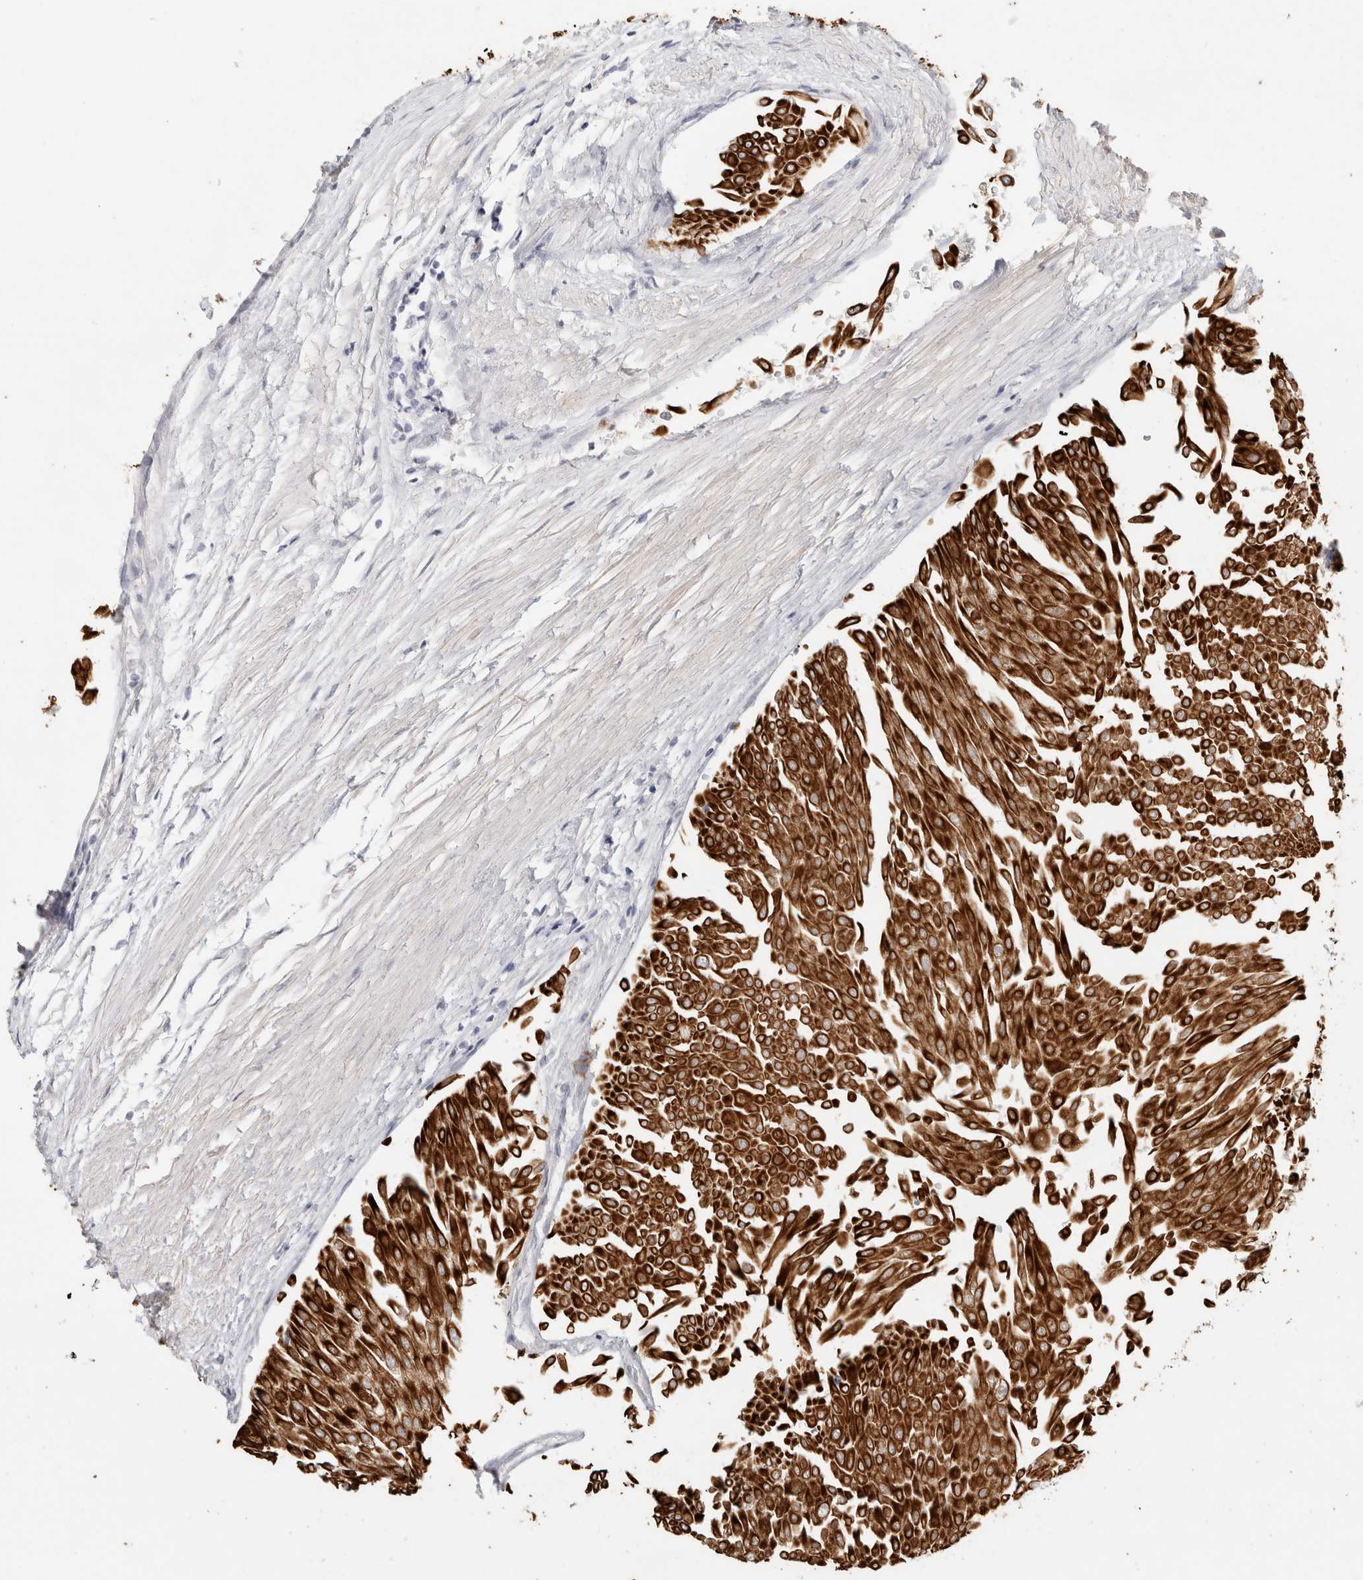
{"staining": {"intensity": "strong", "quantity": ">75%", "location": "cytoplasmic/membranous"}, "tissue": "urothelial cancer", "cell_type": "Tumor cells", "image_type": "cancer", "snomed": [{"axis": "morphology", "description": "Urothelial carcinoma, Low grade"}, {"axis": "topography", "description": "Urinary bladder"}], "caption": "Immunohistochemical staining of human low-grade urothelial carcinoma reveals high levels of strong cytoplasmic/membranous protein positivity in about >75% of tumor cells.", "gene": "STK31", "patient": {"sex": "male", "age": 67}}